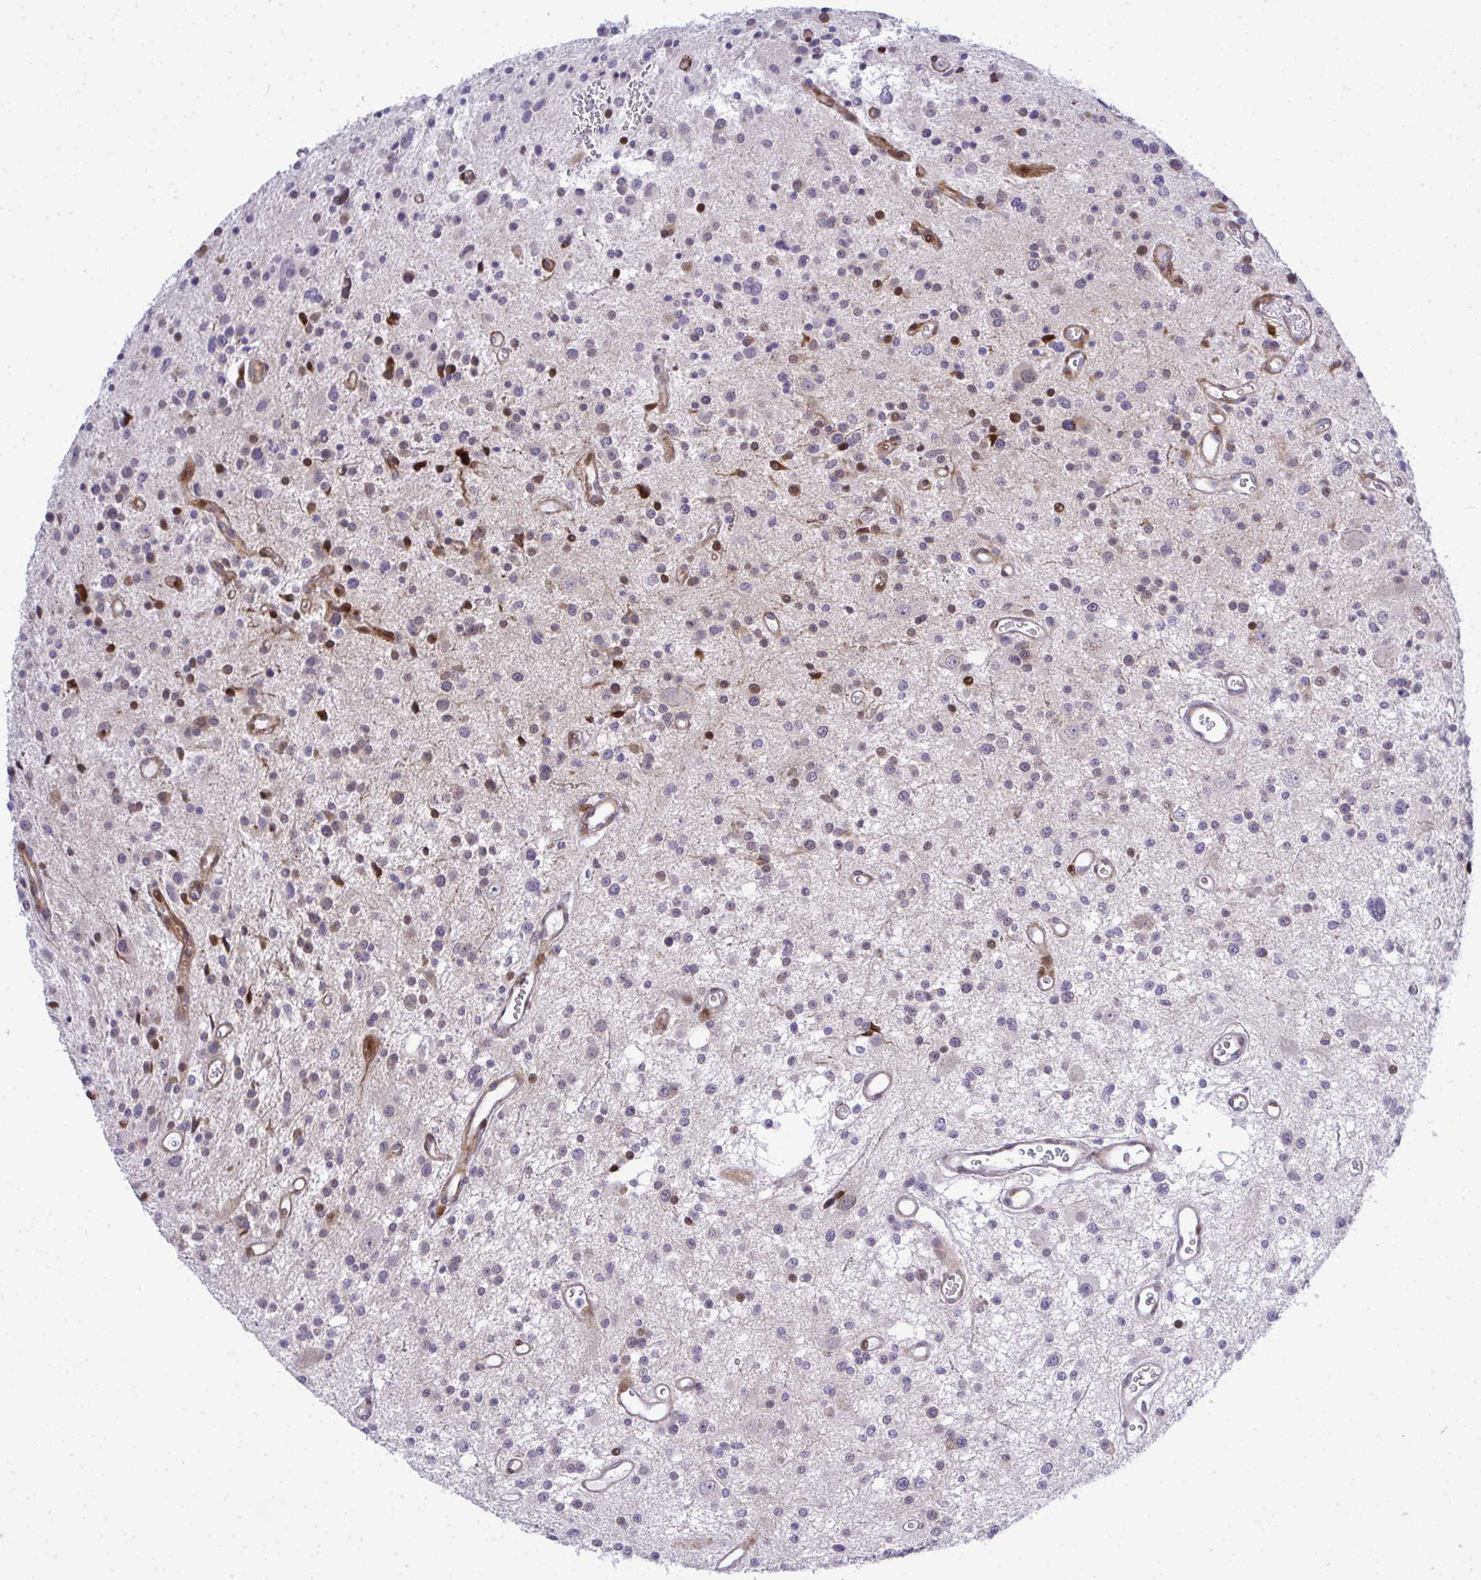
{"staining": {"intensity": "moderate", "quantity": "<25%", "location": "nuclear"}, "tissue": "glioma", "cell_type": "Tumor cells", "image_type": "cancer", "snomed": [{"axis": "morphology", "description": "Glioma, malignant, Low grade"}, {"axis": "topography", "description": "Brain"}], "caption": "Immunohistochemical staining of human malignant low-grade glioma exhibits low levels of moderate nuclear protein positivity in about <25% of tumor cells. Using DAB (brown) and hematoxylin (blue) stains, captured at high magnification using brightfield microscopy.", "gene": "CASTOR2", "patient": {"sex": "male", "age": 43}}